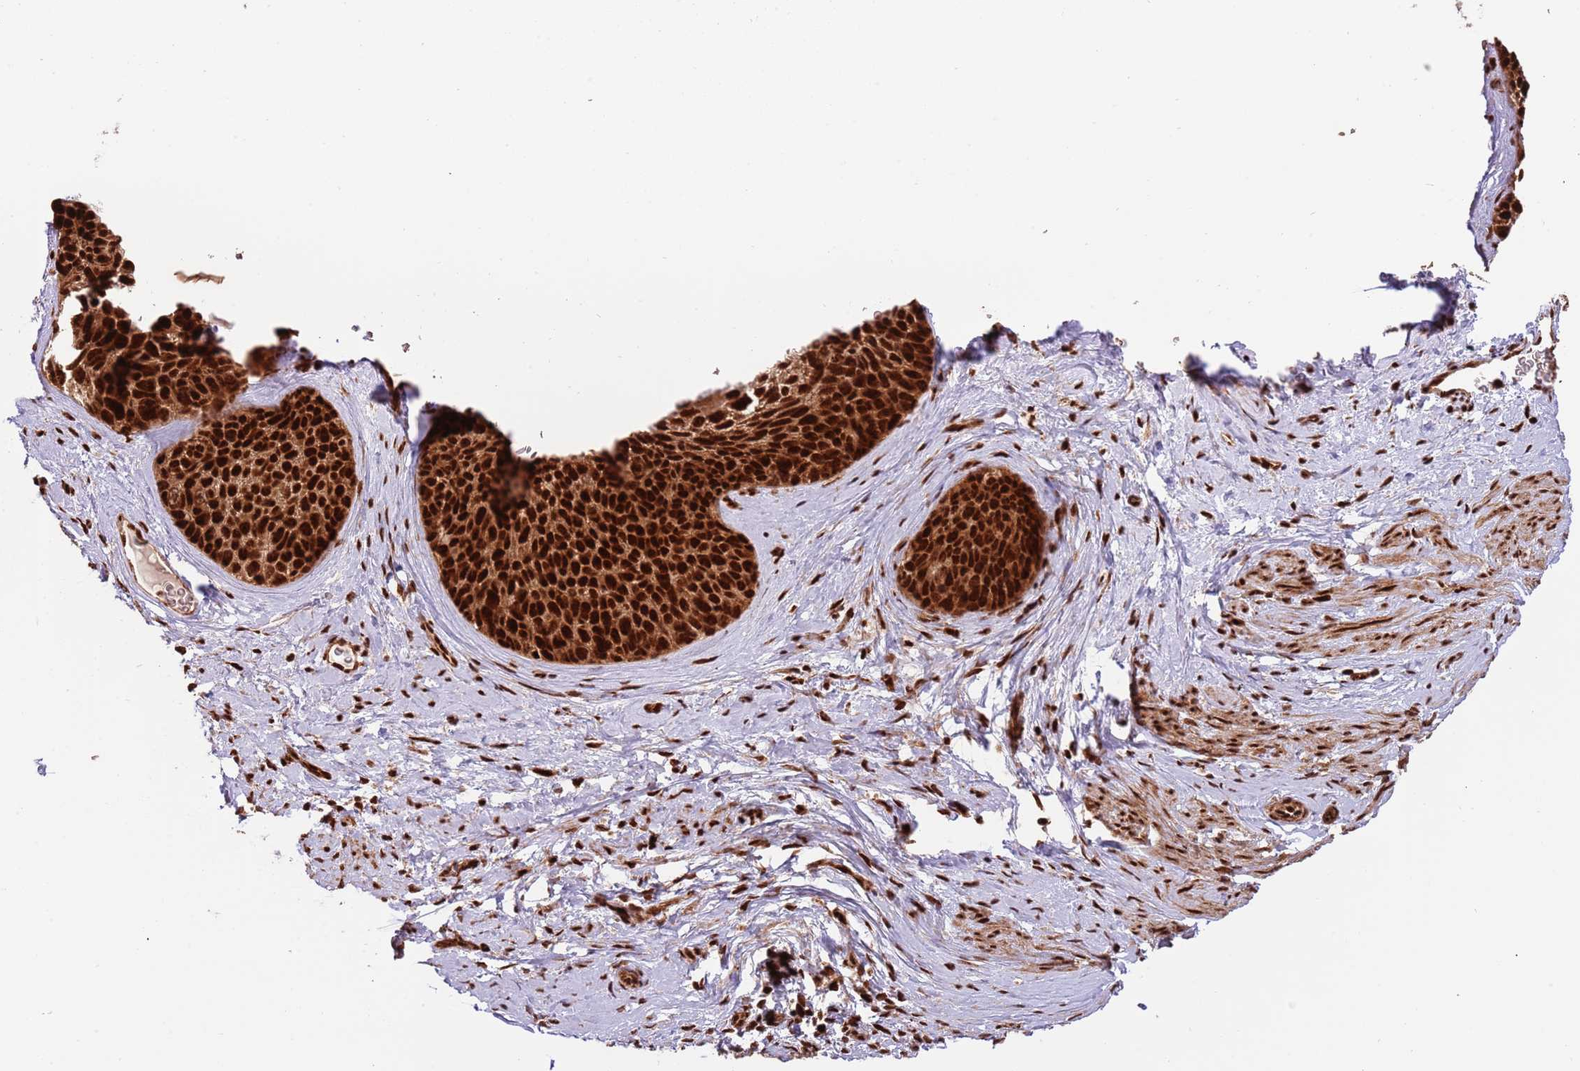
{"staining": {"intensity": "strong", "quantity": ">75%", "location": "nuclear"}, "tissue": "cervical cancer", "cell_type": "Tumor cells", "image_type": "cancer", "snomed": [{"axis": "morphology", "description": "Squamous cell carcinoma, NOS"}, {"axis": "topography", "description": "Cervix"}], "caption": "An IHC histopathology image of tumor tissue is shown. Protein staining in brown shows strong nuclear positivity in cervical cancer within tumor cells.", "gene": "RIF1", "patient": {"sex": "female", "age": 80}}